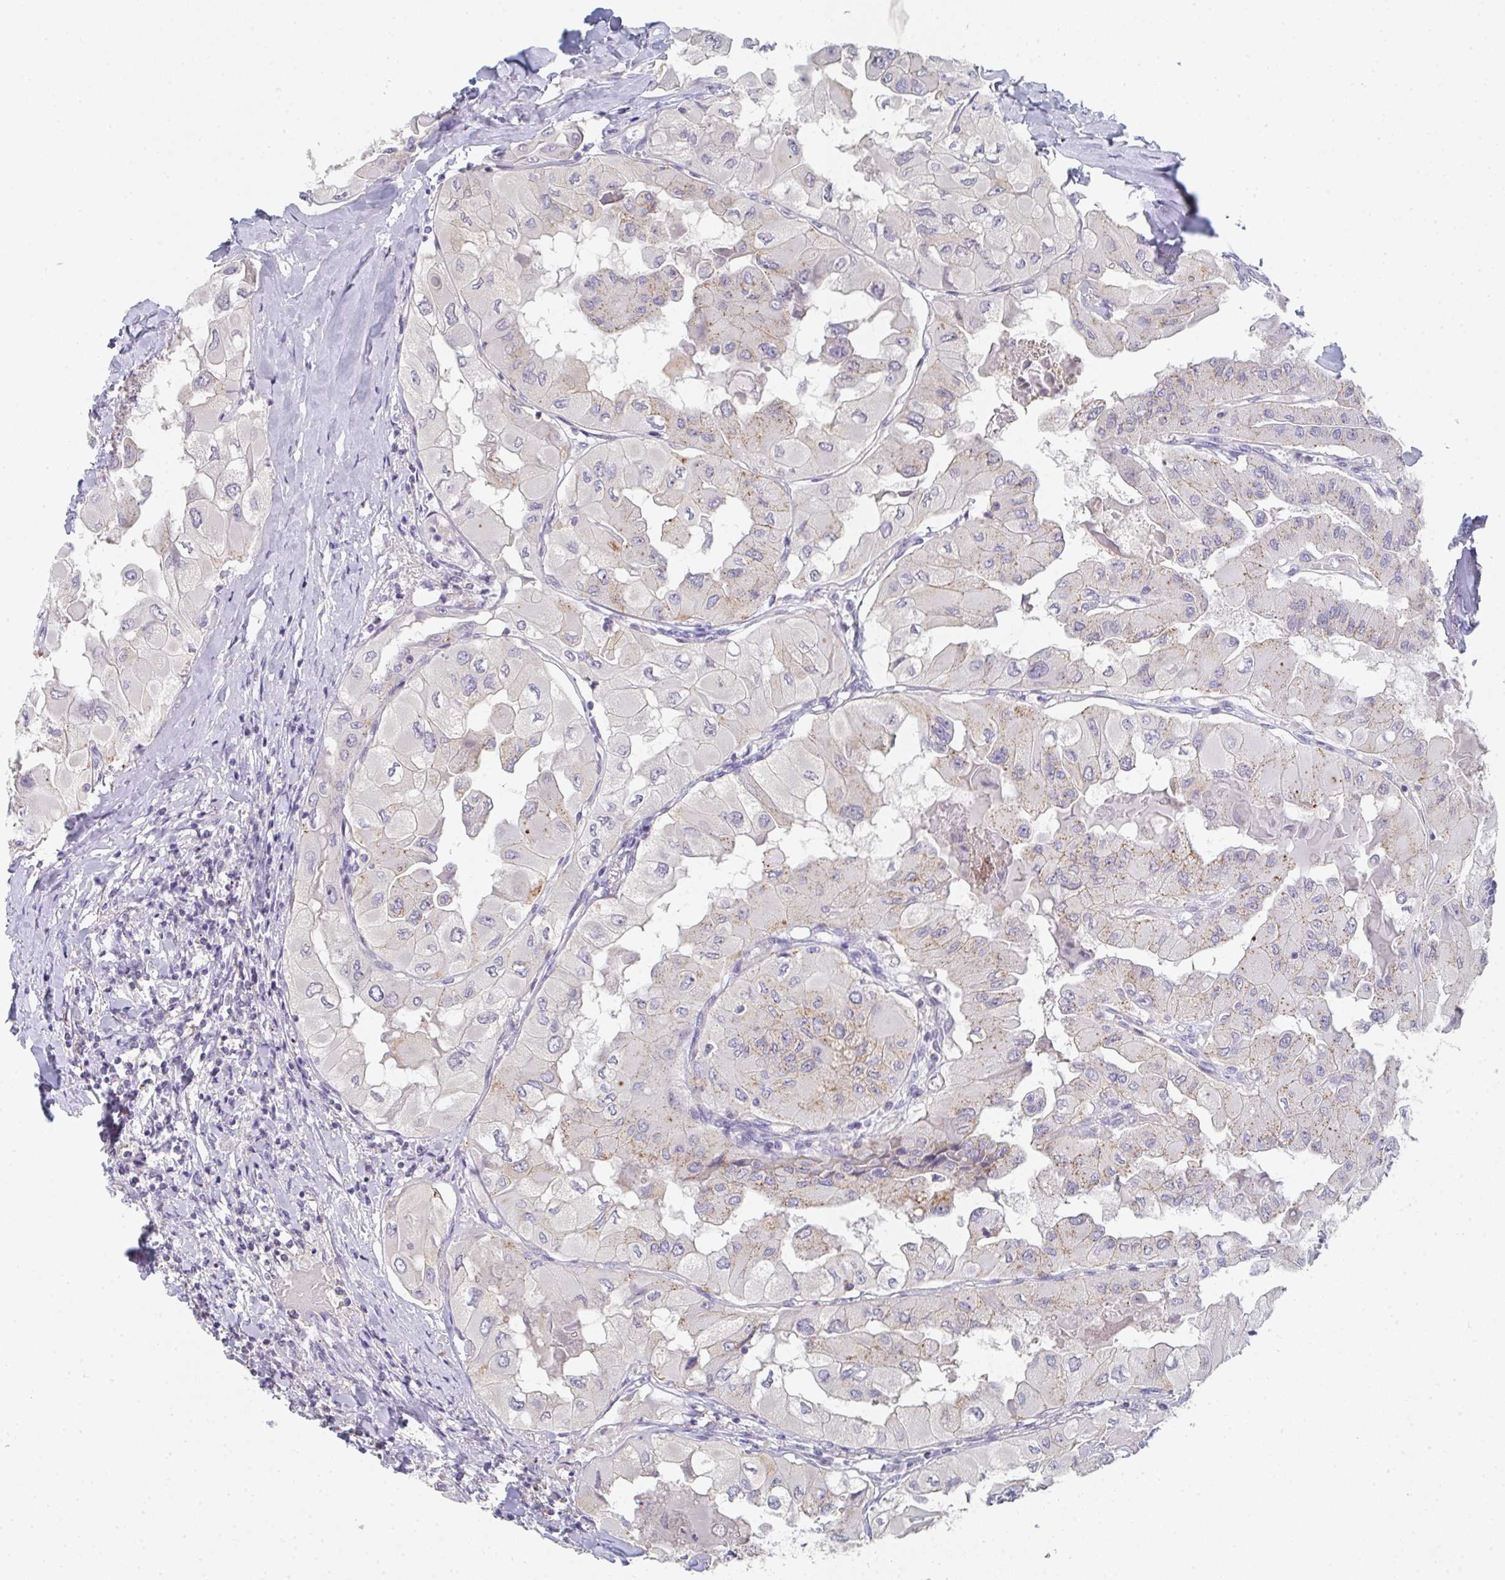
{"staining": {"intensity": "weak", "quantity": "25%-75%", "location": "cytoplasmic/membranous"}, "tissue": "thyroid cancer", "cell_type": "Tumor cells", "image_type": "cancer", "snomed": [{"axis": "morphology", "description": "Normal tissue, NOS"}, {"axis": "morphology", "description": "Papillary adenocarcinoma, NOS"}, {"axis": "topography", "description": "Thyroid gland"}], "caption": "Immunohistochemical staining of thyroid cancer shows weak cytoplasmic/membranous protein expression in approximately 25%-75% of tumor cells.", "gene": "CHMP5", "patient": {"sex": "female", "age": 59}}